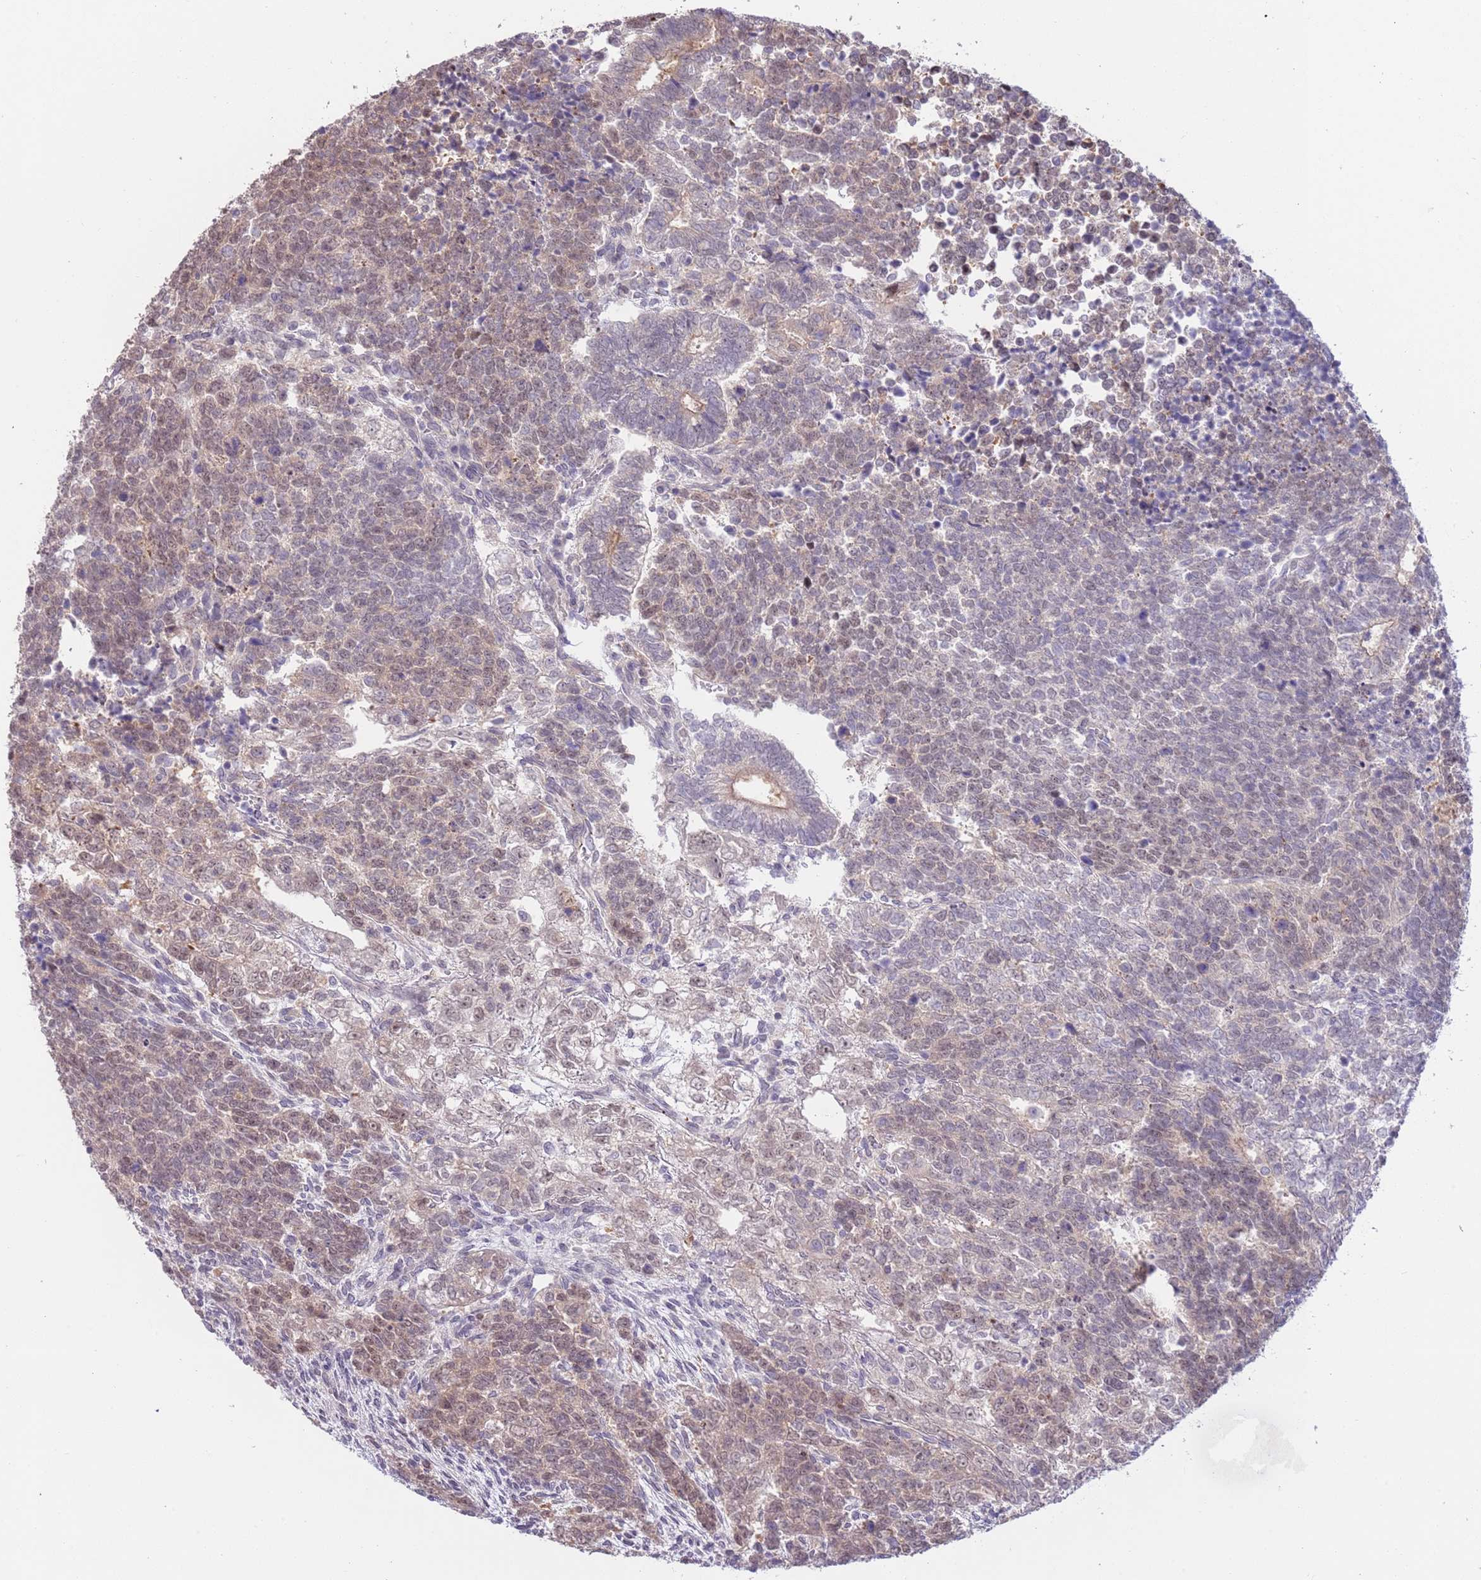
{"staining": {"intensity": "weak", "quantity": "25%-75%", "location": "nuclear"}, "tissue": "testis cancer", "cell_type": "Tumor cells", "image_type": "cancer", "snomed": [{"axis": "morphology", "description": "Carcinoma, Embryonal, NOS"}, {"axis": "topography", "description": "Testis"}], "caption": "Embryonal carcinoma (testis) stained with DAB immunohistochemistry (IHC) displays low levels of weak nuclear positivity in approximately 25%-75% of tumor cells.", "gene": "LDHD", "patient": {"sex": "male", "age": 23}}